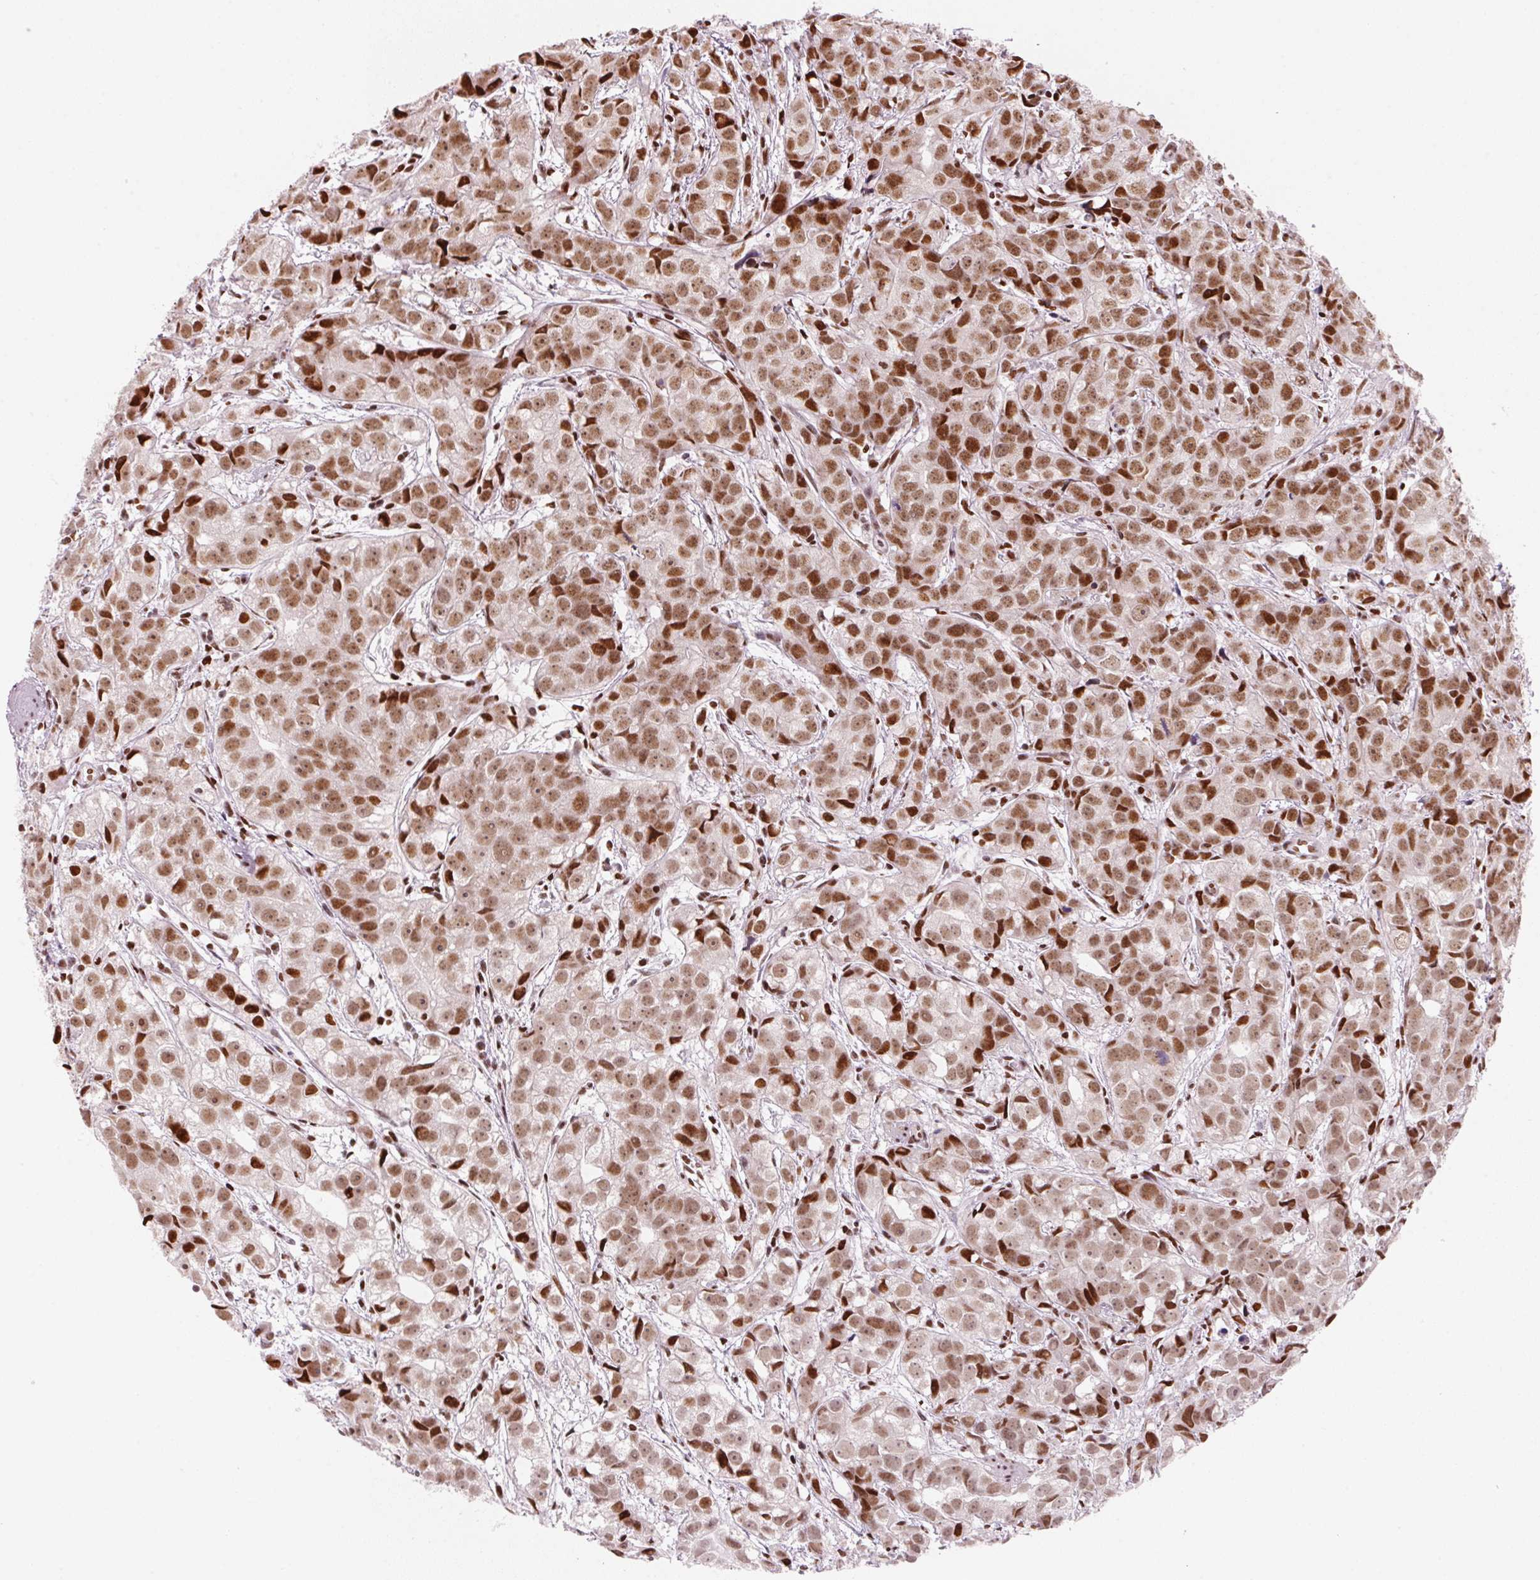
{"staining": {"intensity": "moderate", "quantity": ">75%", "location": "nuclear"}, "tissue": "prostate cancer", "cell_type": "Tumor cells", "image_type": "cancer", "snomed": [{"axis": "morphology", "description": "Adenocarcinoma, High grade"}, {"axis": "topography", "description": "Prostate"}], "caption": "An image showing moderate nuclear expression in approximately >75% of tumor cells in adenocarcinoma (high-grade) (prostate), as visualized by brown immunohistochemical staining.", "gene": "NXF1", "patient": {"sex": "male", "age": 68}}